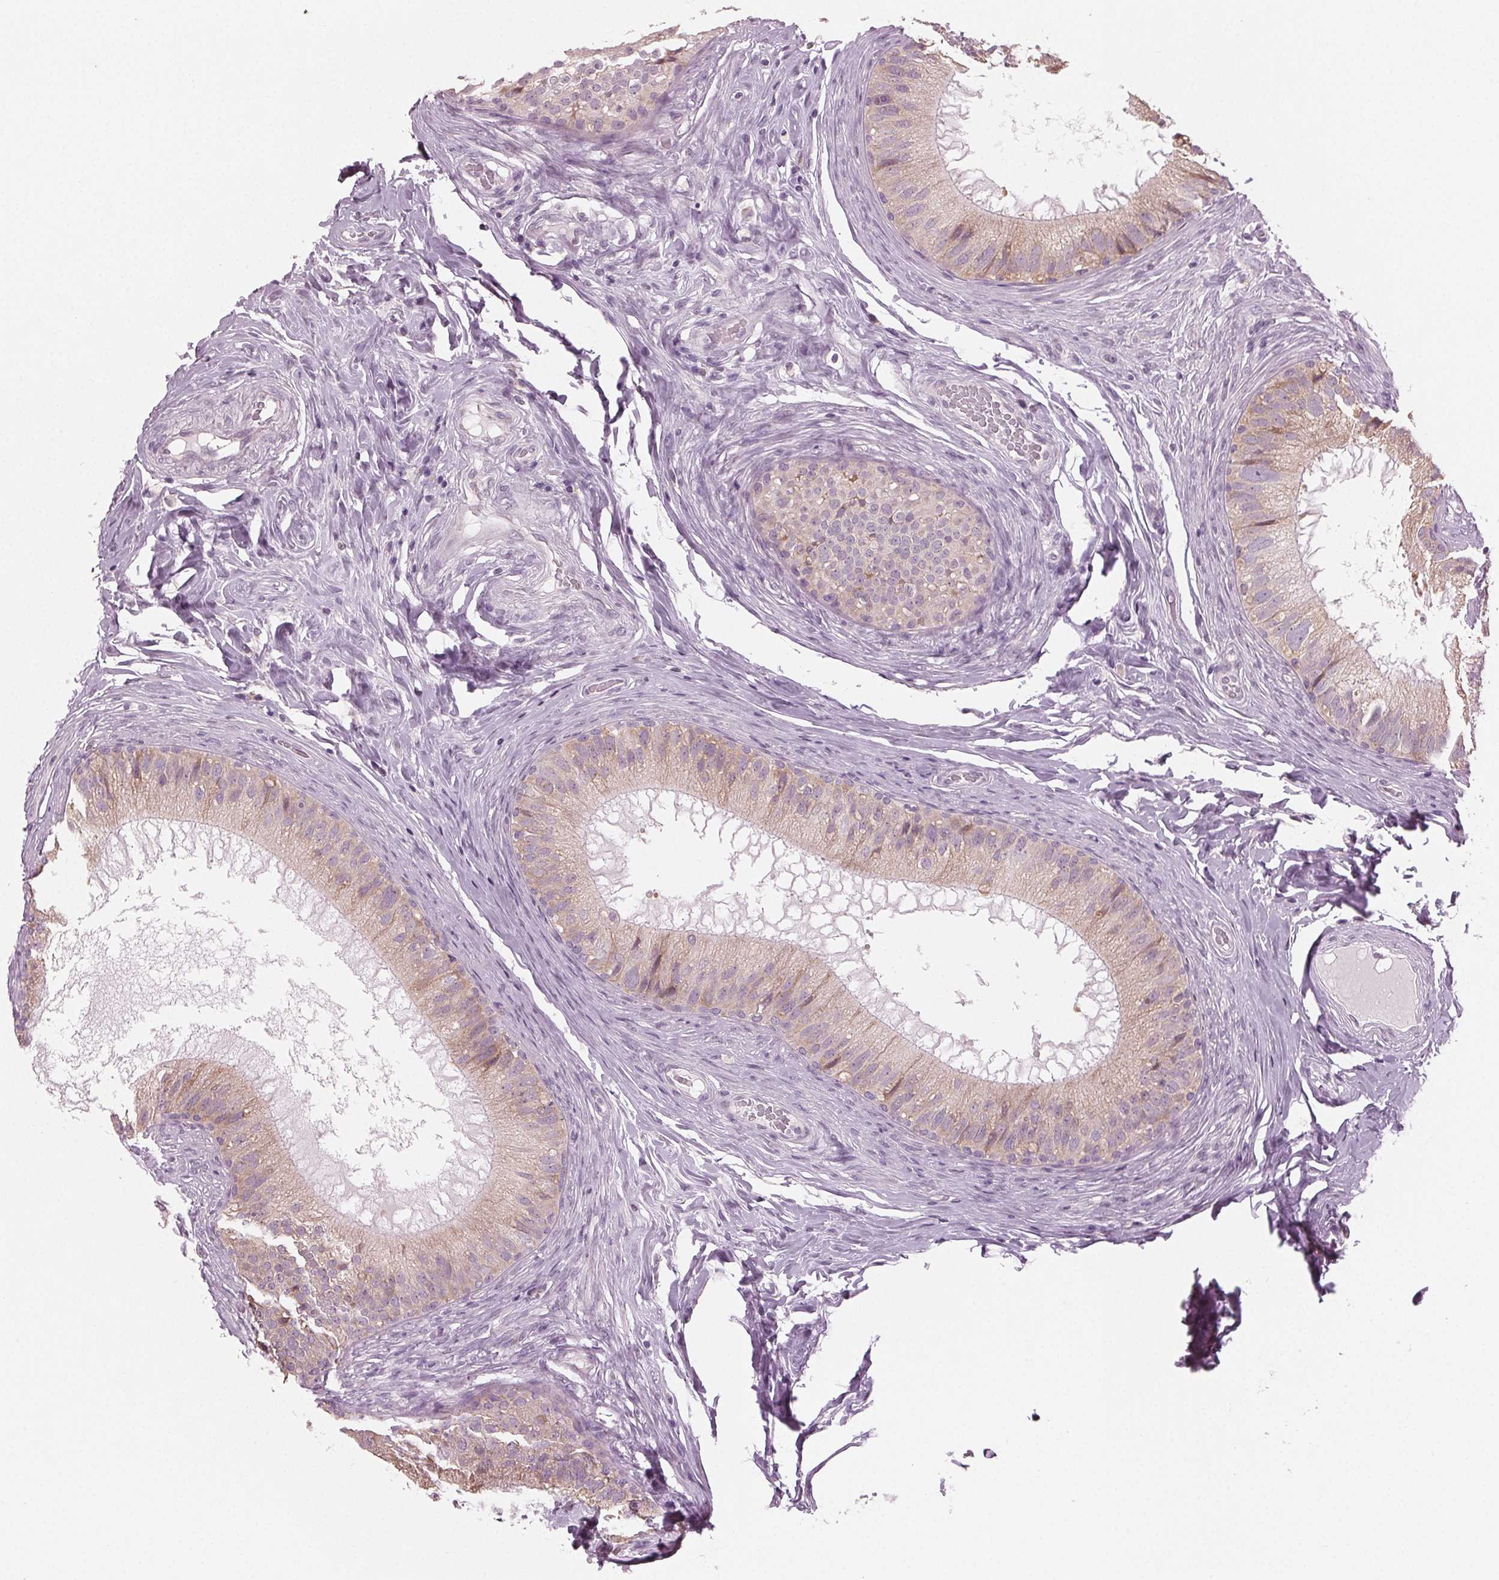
{"staining": {"intensity": "weak", "quantity": "<25%", "location": "cytoplasmic/membranous"}, "tissue": "epididymis", "cell_type": "Glandular cells", "image_type": "normal", "snomed": [{"axis": "morphology", "description": "Normal tissue, NOS"}, {"axis": "topography", "description": "Epididymis"}], "caption": "DAB (3,3'-diaminobenzidine) immunohistochemical staining of unremarkable human epididymis demonstrates no significant staining in glandular cells.", "gene": "PRAP1", "patient": {"sex": "male", "age": 34}}